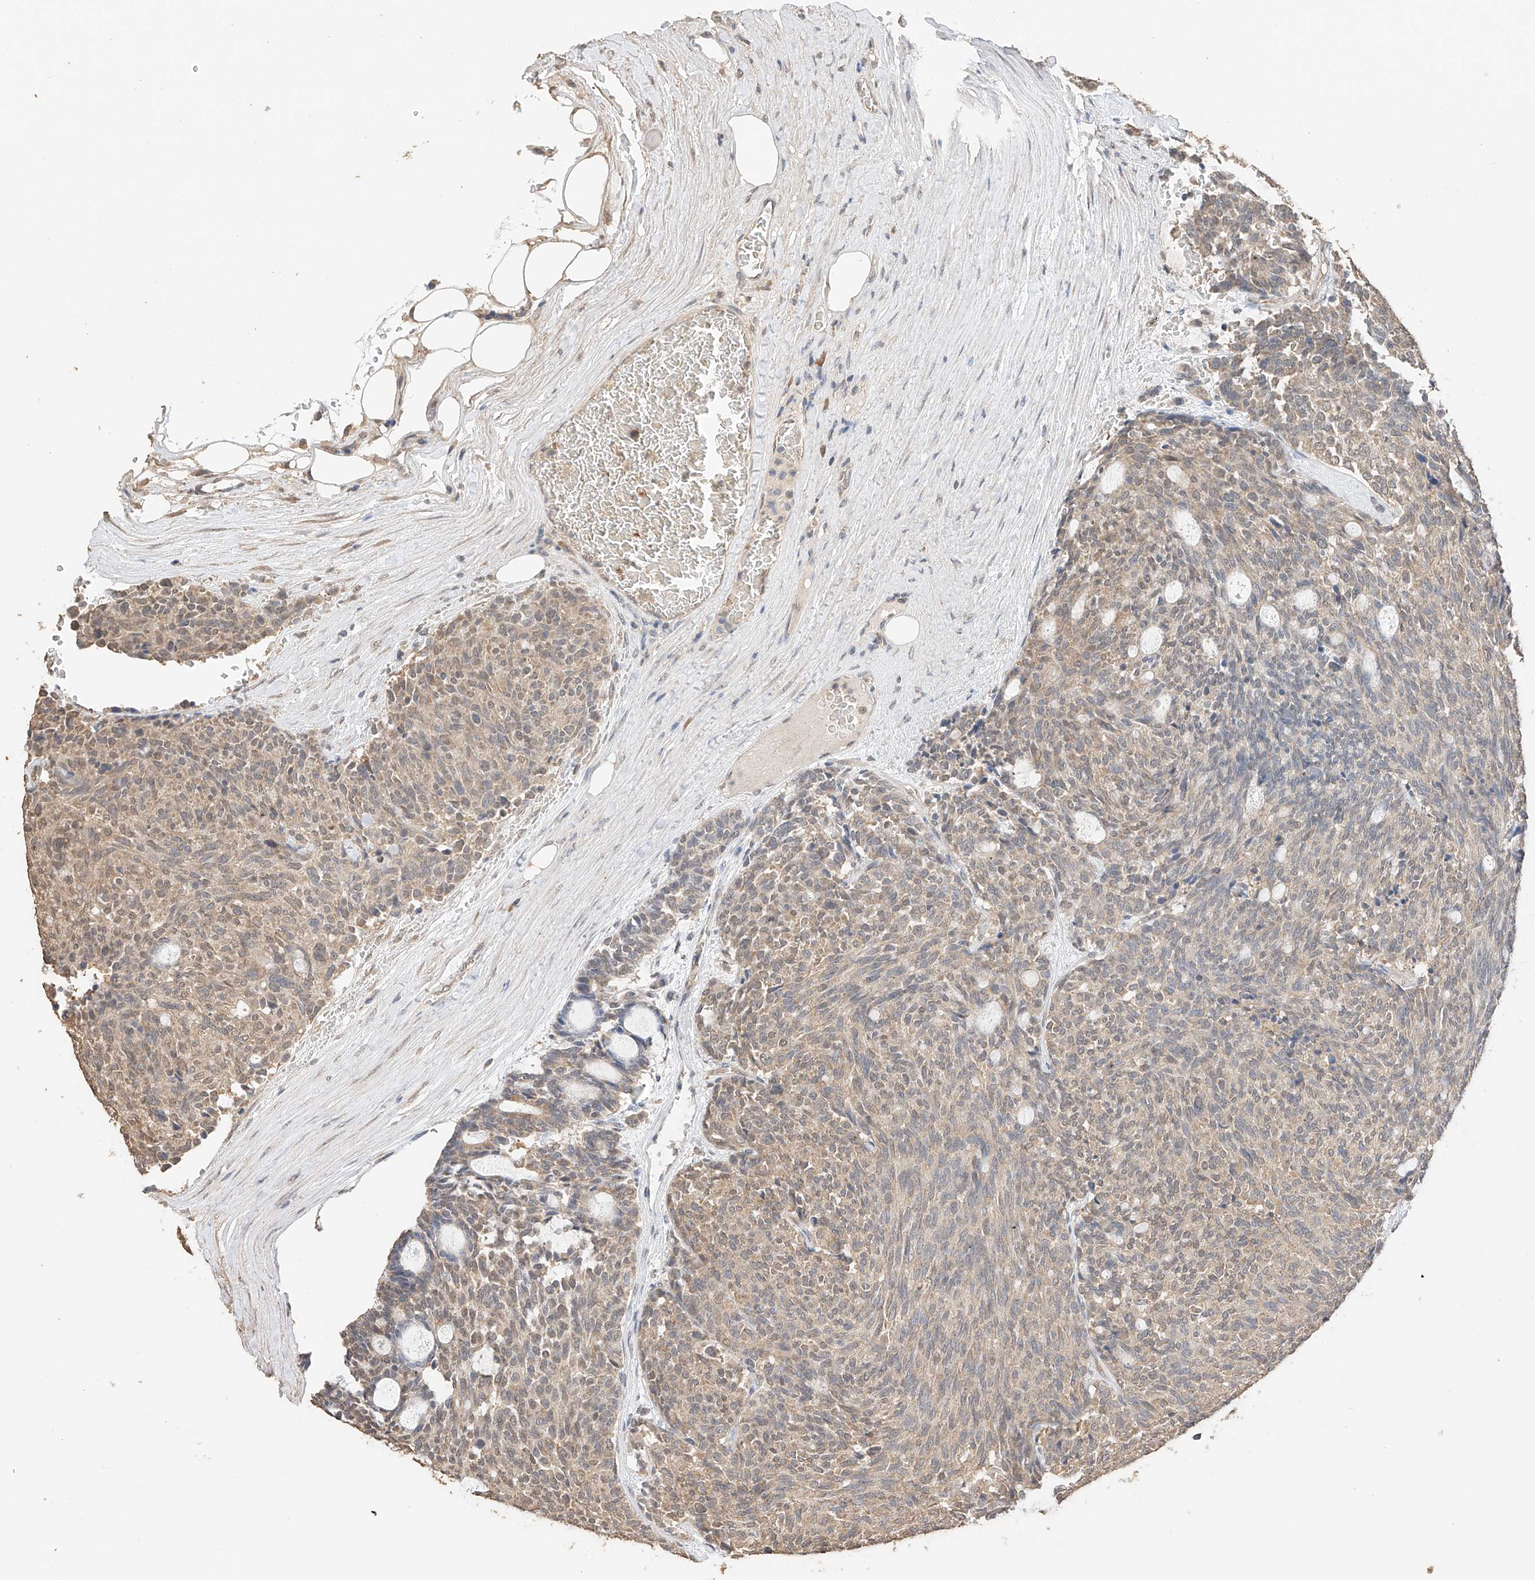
{"staining": {"intensity": "weak", "quantity": "25%-75%", "location": "cytoplasmic/membranous"}, "tissue": "carcinoid", "cell_type": "Tumor cells", "image_type": "cancer", "snomed": [{"axis": "morphology", "description": "Carcinoid, malignant, NOS"}, {"axis": "topography", "description": "Pancreas"}], "caption": "Weak cytoplasmic/membranous staining for a protein is appreciated in about 25%-75% of tumor cells of carcinoid (malignant) using immunohistochemistry.", "gene": "IL22RA2", "patient": {"sex": "female", "age": 54}}